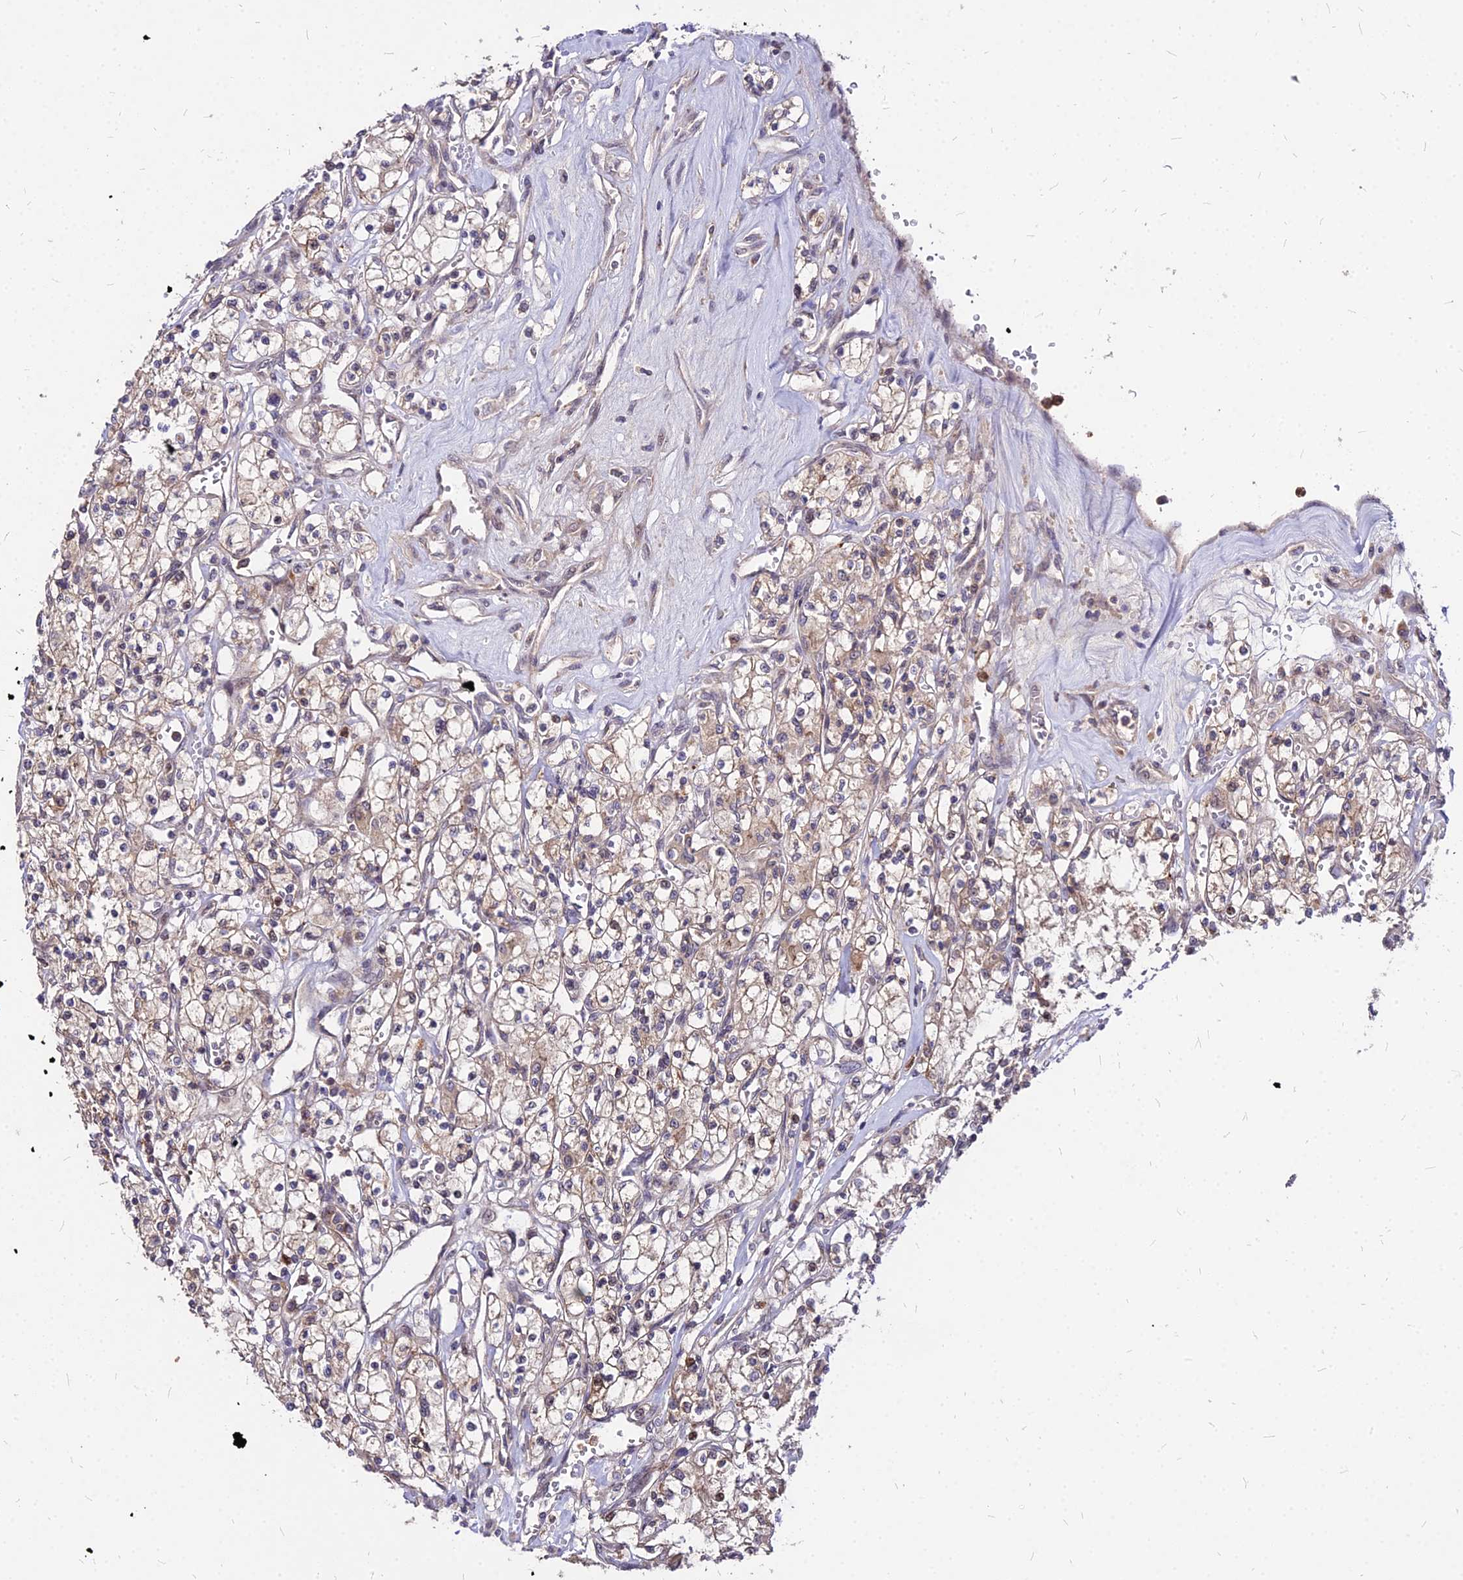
{"staining": {"intensity": "weak", "quantity": ">75%", "location": "cytoplasmic/membranous"}, "tissue": "renal cancer", "cell_type": "Tumor cells", "image_type": "cancer", "snomed": [{"axis": "morphology", "description": "Adenocarcinoma, NOS"}, {"axis": "topography", "description": "Kidney"}], "caption": "Renal cancer was stained to show a protein in brown. There is low levels of weak cytoplasmic/membranous positivity in about >75% of tumor cells. (brown staining indicates protein expression, while blue staining denotes nuclei).", "gene": "APBA3", "patient": {"sex": "female", "age": 59}}